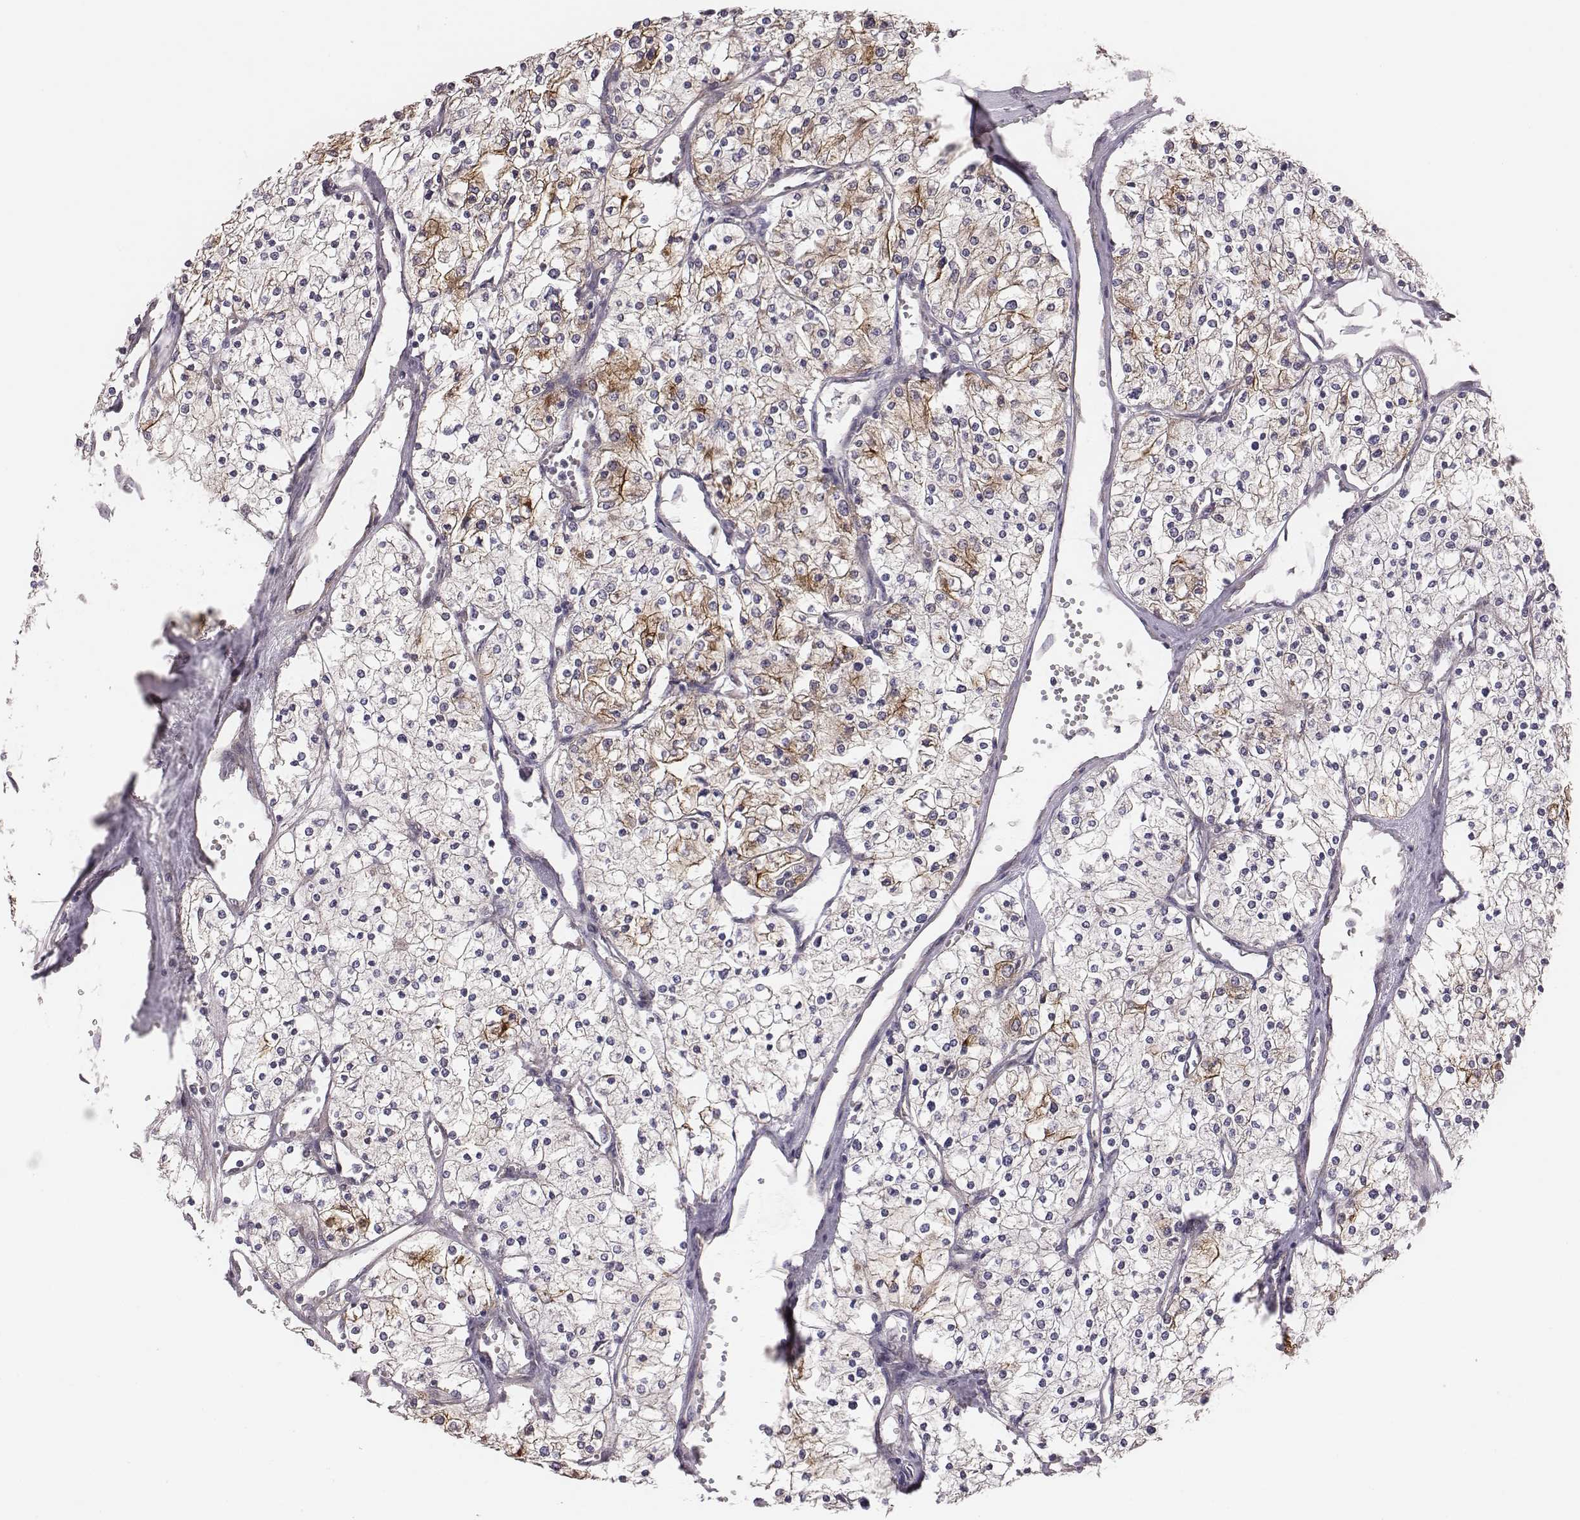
{"staining": {"intensity": "moderate", "quantity": "<25%", "location": "cytoplasmic/membranous"}, "tissue": "renal cancer", "cell_type": "Tumor cells", "image_type": "cancer", "snomed": [{"axis": "morphology", "description": "Adenocarcinoma, NOS"}, {"axis": "topography", "description": "Kidney"}], "caption": "The immunohistochemical stain shows moderate cytoplasmic/membranous staining in tumor cells of renal cancer (adenocarcinoma) tissue.", "gene": "HAVCR1", "patient": {"sex": "male", "age": 80}}